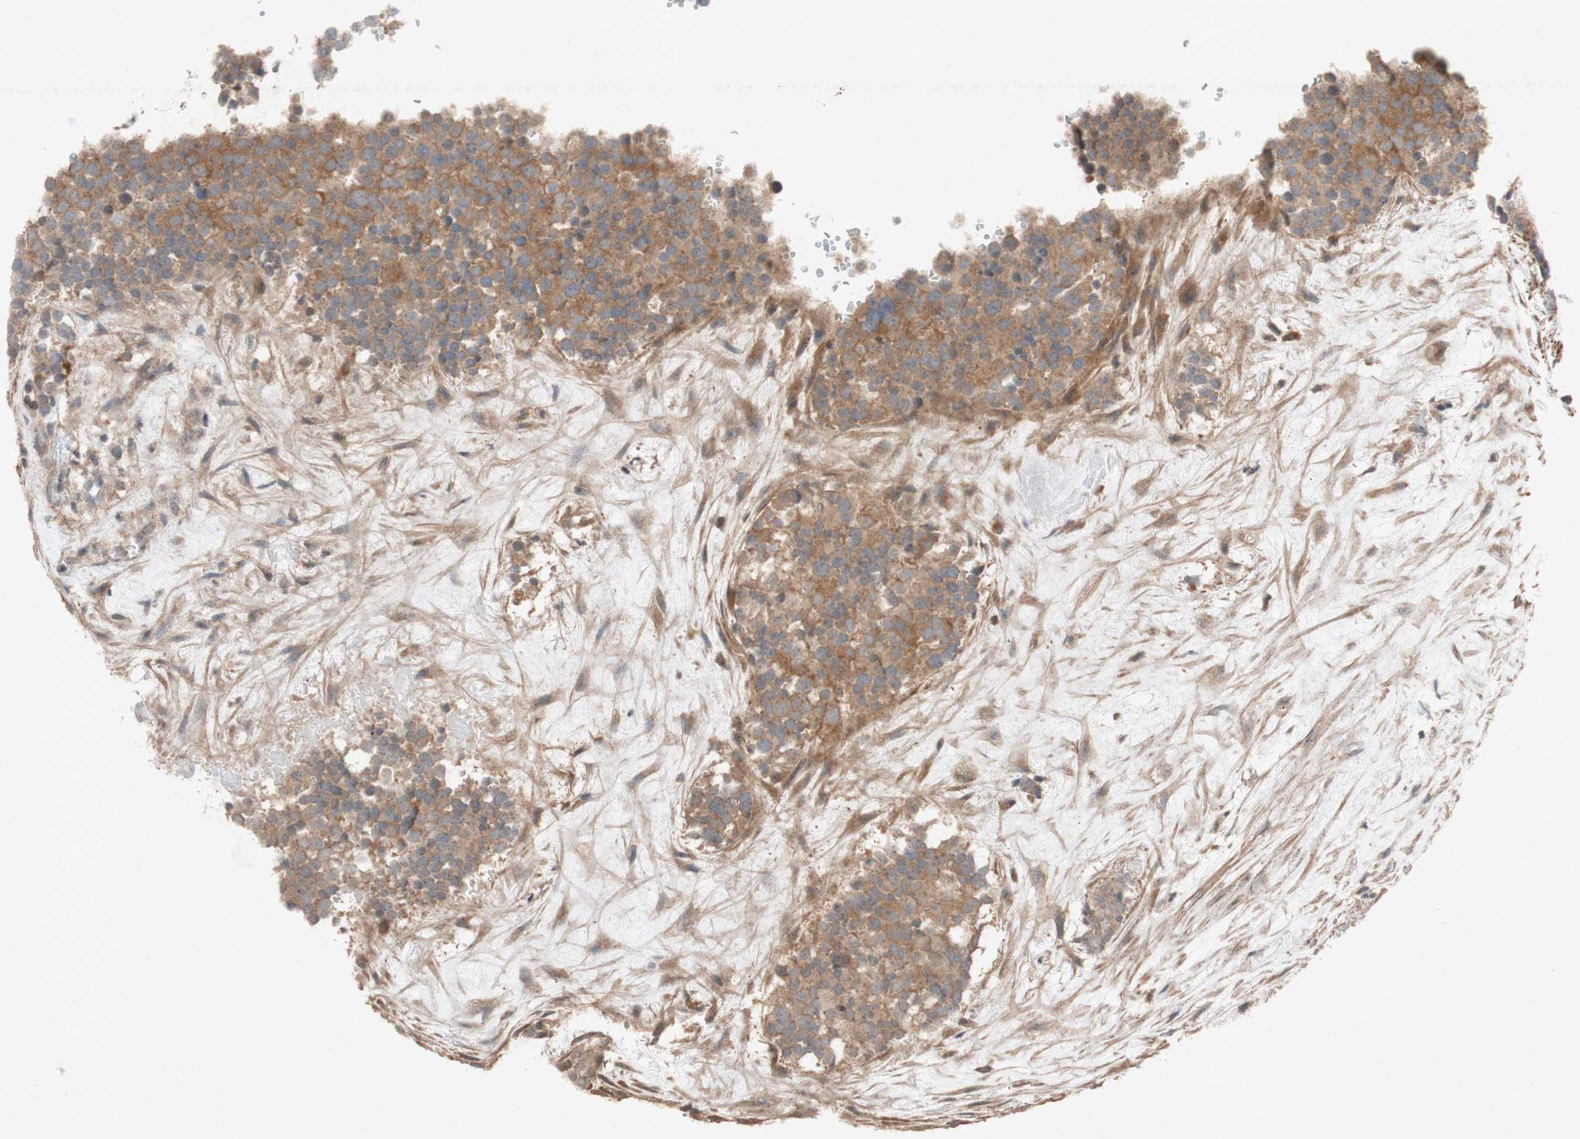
{"staining": {"intensity": "moderate", "quantity": ">75%", "location": "cytoplasmic/membranous"}, "tissue": "testis cancer", "cell_type": "Tumor cells", "image_type": "cancer", "snomed": [{"axis": "morphology", "description": "Seminoma, NOS"}, {"axis": "topography", "description": "Testis"}], "caption": "An IHC image of tumor tissue is shown. Protein staining in brown shows moderate cytoplasmic/membranous positivity in testis cancer (seminoma) within tumor cells. The staining is performed using DAB brown chromogen to label protein expression. The nuclei are counter-stained blue using hematoxylin.", "gene": "ATP6V1F", "patient": {"sex": "male", "age": 71}}